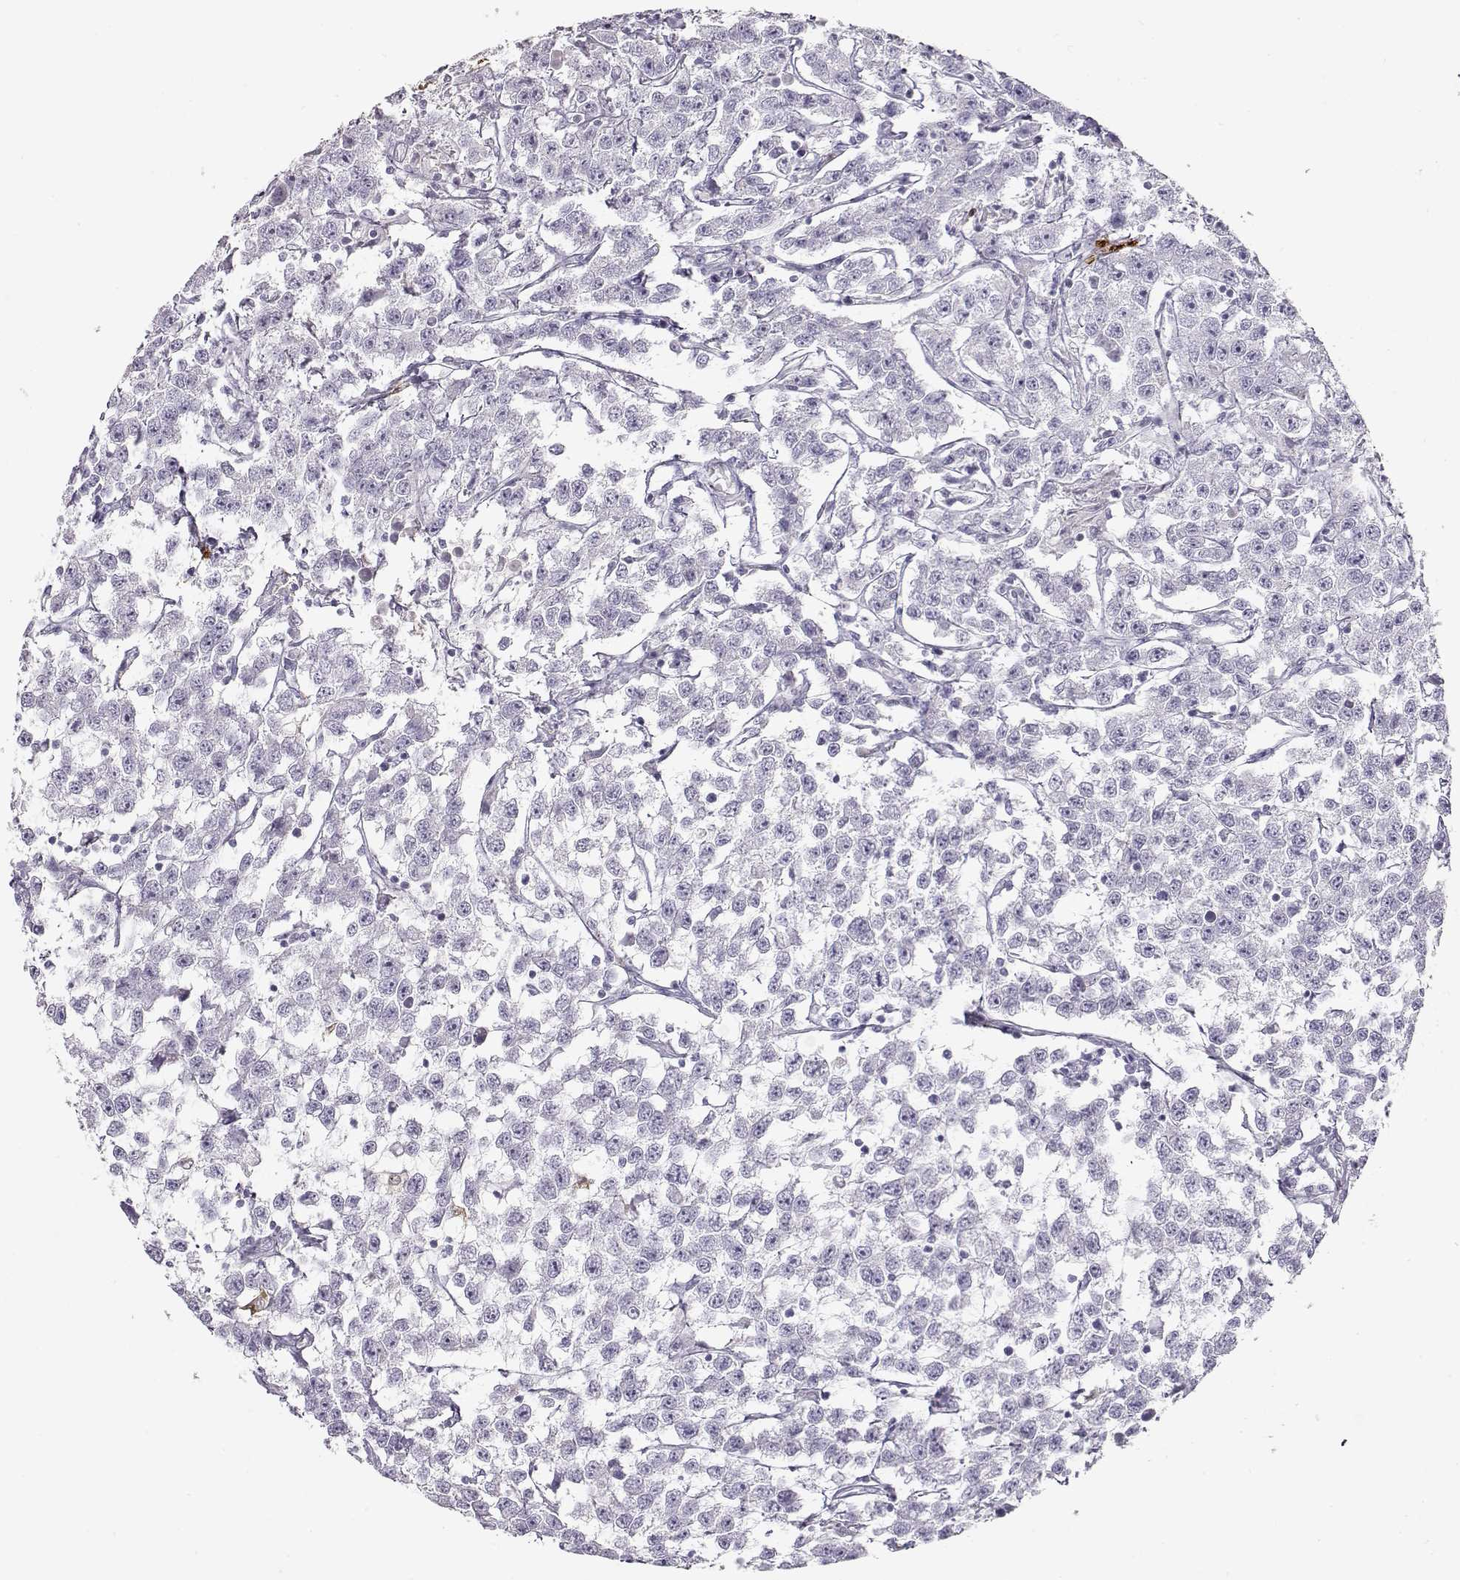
{"staining": {"intensity": "negative", "quantity": "none", "location": "none"}, "tissue": "testis cancer", "cell_type": "Tumor cells", "image_type": "cancer", "snomed": [{"axis": "morphology", "description": "Seminoma, NOS"}, {"axis": "topography", "description": "Testis"}], "caption": "The immunohistochemistry (IHC) micrograph has no significant expression in tumor cells of testis cancer (seminoma) tissue.", "gene": "S100B", "patient": {"sex": "male", "age": 59}}